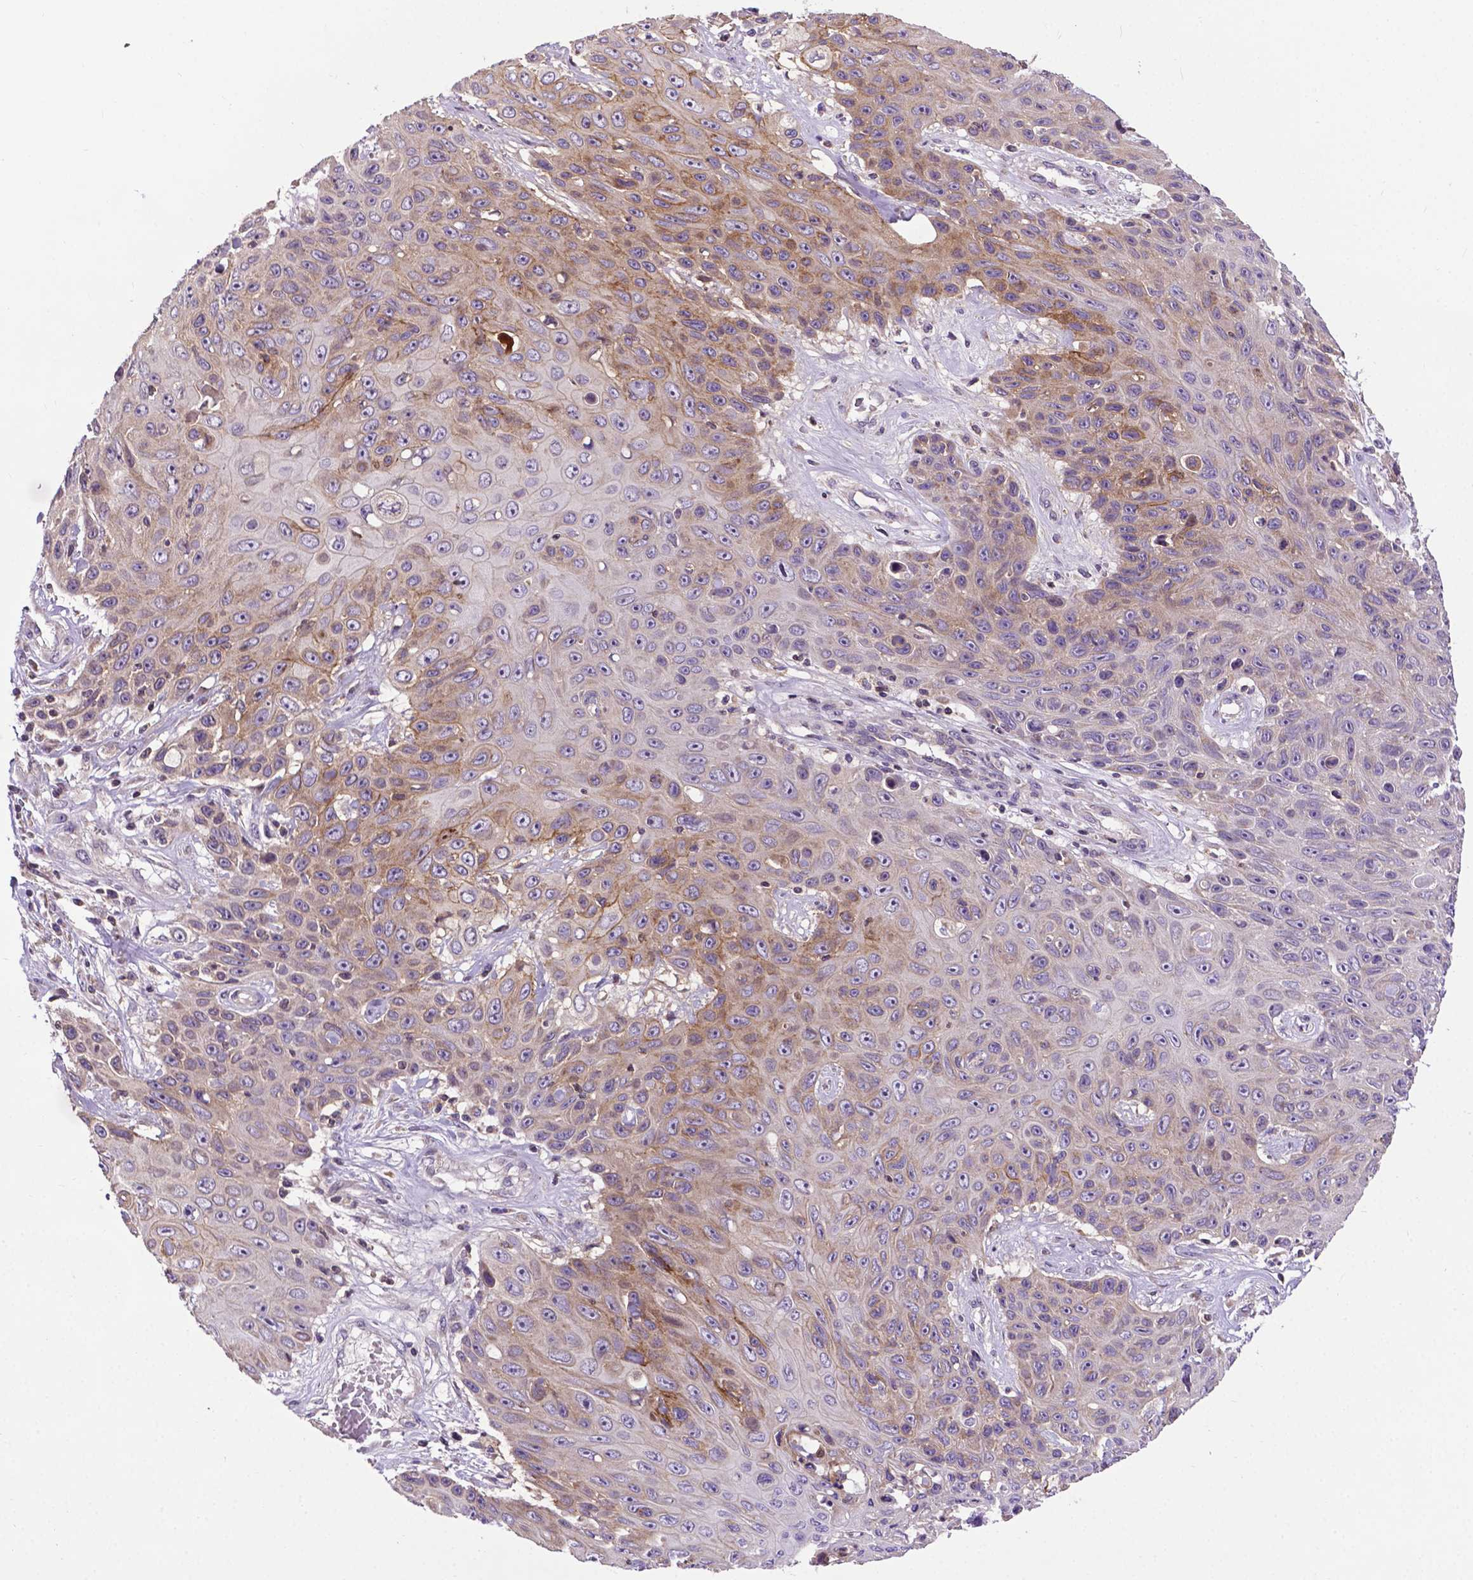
{"staining": {"intensity": "moderate", "quantity": "<25%", "location": "cytoplasmic/membranous"}, "tissue": "skin cancer", "cell_type": "Tumor cells", "image_type": "cancer", "snomed": [{"axis": "morphology", "description": "Squamous cell carcinoma, NOS"}, {"axis": "topography", "description": "Skin"}], "caption": "The micrograph shows staining of skin cancer (squamous cell carcinoma), revealing moderate cytoplasmic/membranous protein expression (brown color) within tumor cells.", "gene": "SPNS2", "patient": {"sex": "male", "age": 82}}